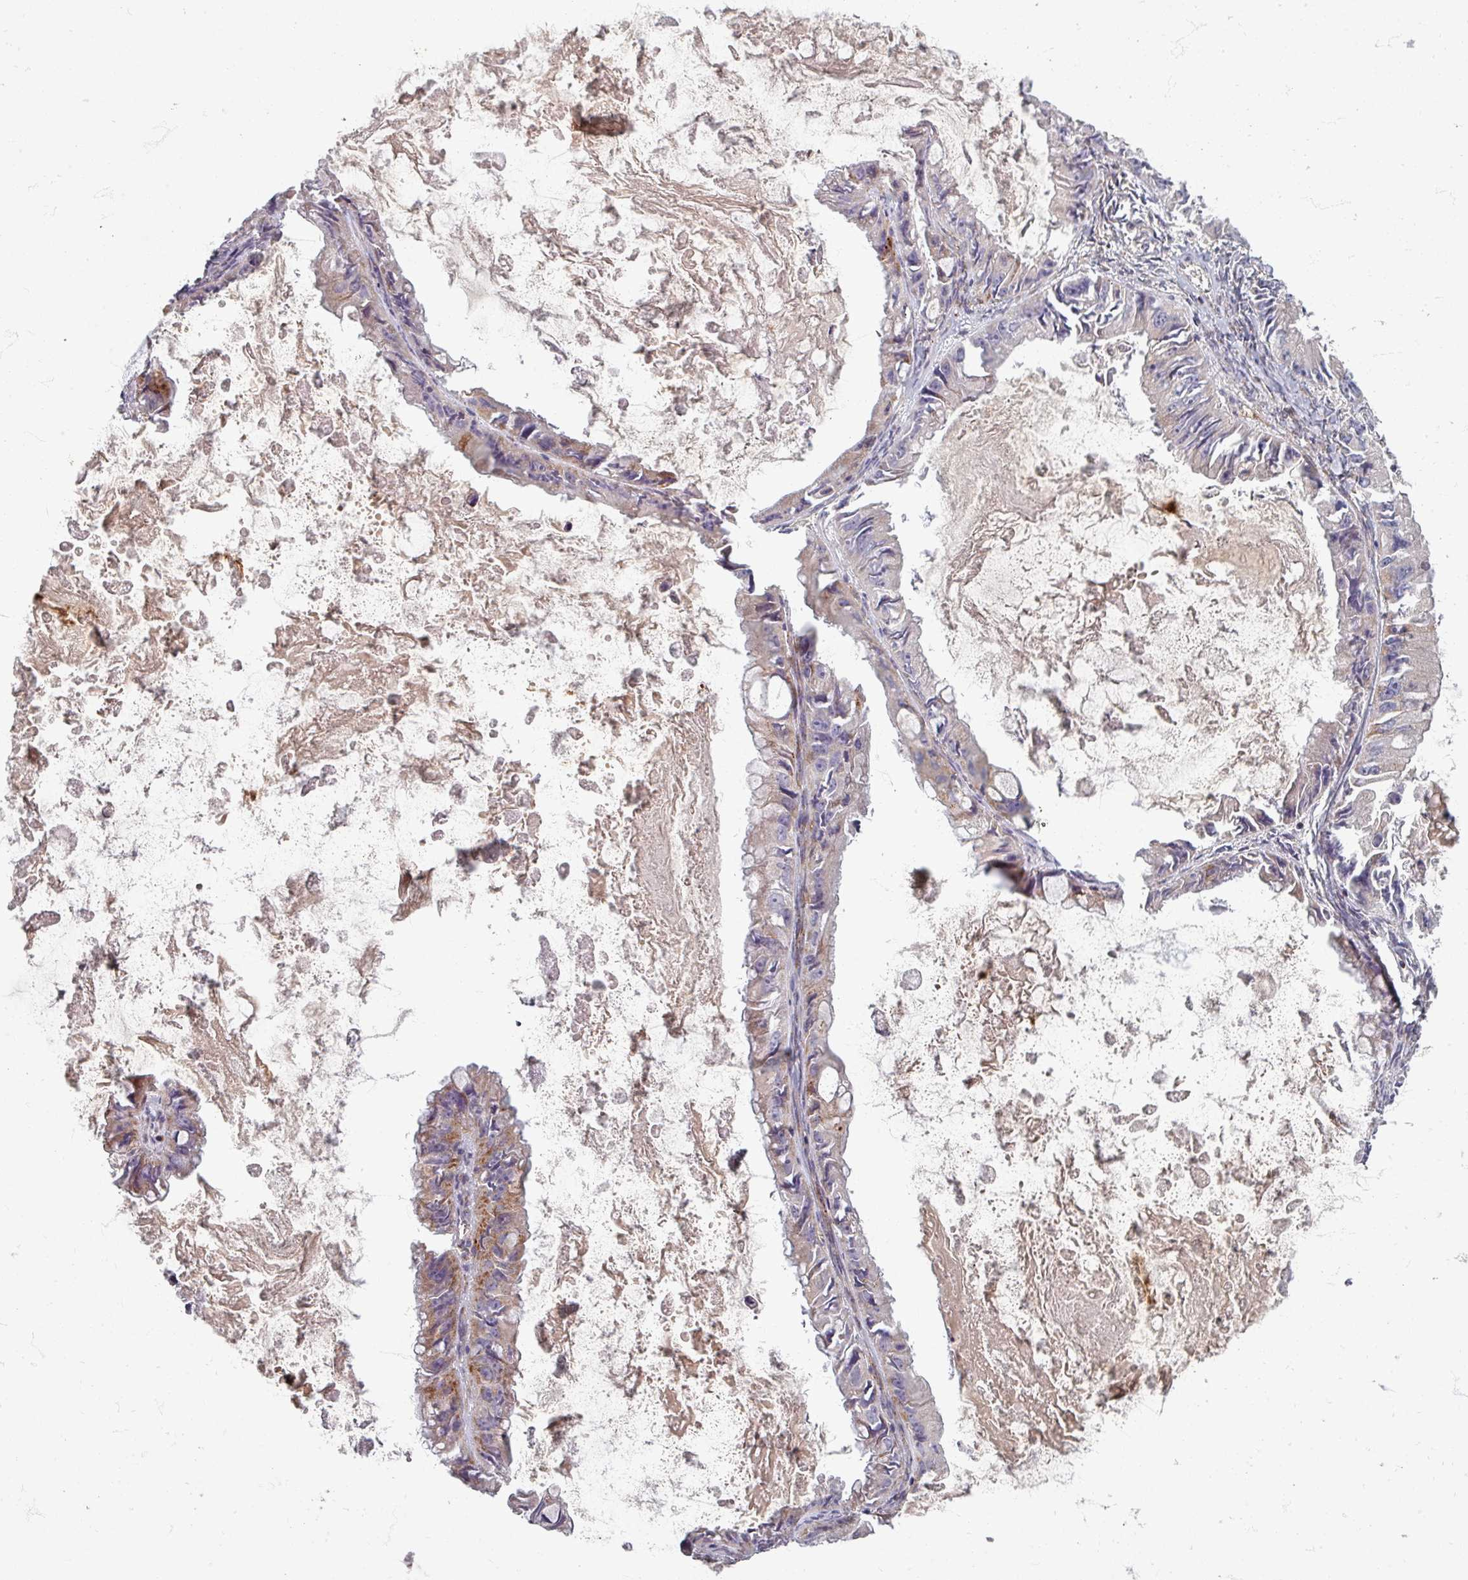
{"staining": {"intensity": "negative", "quantity": "none", "location": "none"}, "tissue": "ovarian cancer", "cell_type": "Tumor cells", "image_type": "cancer", "snomed": [{"axis": "morphology", "description": "Cystadenocarcinoma, mucinous, NOS"}, {"axis": "topography", "description": "Ovary"}], "caption": "Human ovarian mucinous cystadenocarcinoma stained for a protein using immunohistochemistry displays no staining in tumor cells.", "gene": "GABARAPL1", "patient": {"sex": "female", "age": 61}}